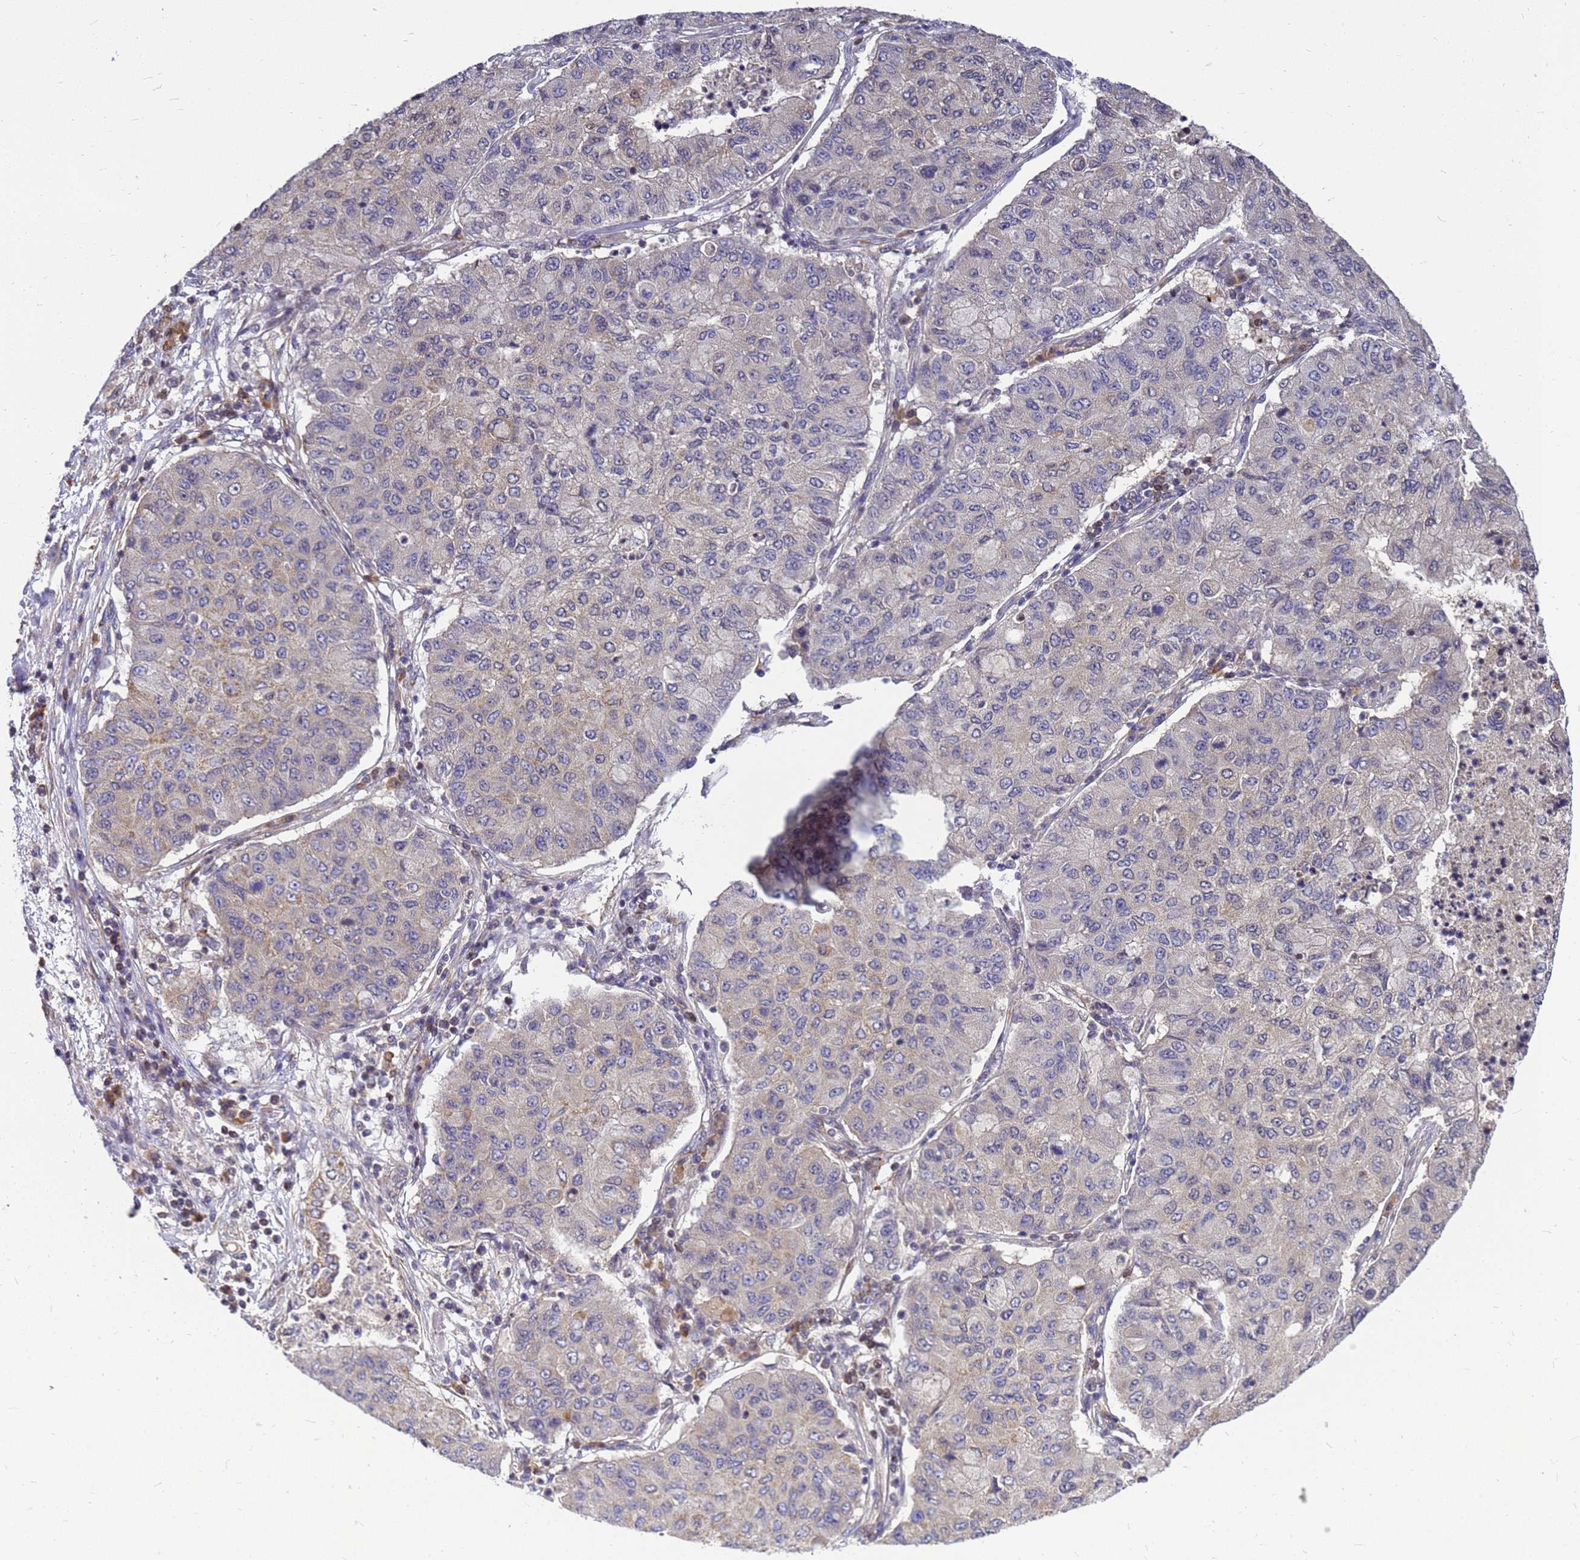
{"staining": {"intensity": "negative", "quantity": "none", "location": "none"}, "tissue": "lung cancer", "cell_type": "Tumor cells", "image_type": "cancer", "snomed": [{"axis": "morphology", "description": "Squamous cell carcinoma, NOS"}, {"axis": "topography", "description": "Lung"}], "caption": "Lung cancer (squamous cell carcinoma) was stained to show a protein in brown. There is no significant positivity in tumor cells.", "gene": "CMC4", "patient": {"sex": "male", "age": 74}}